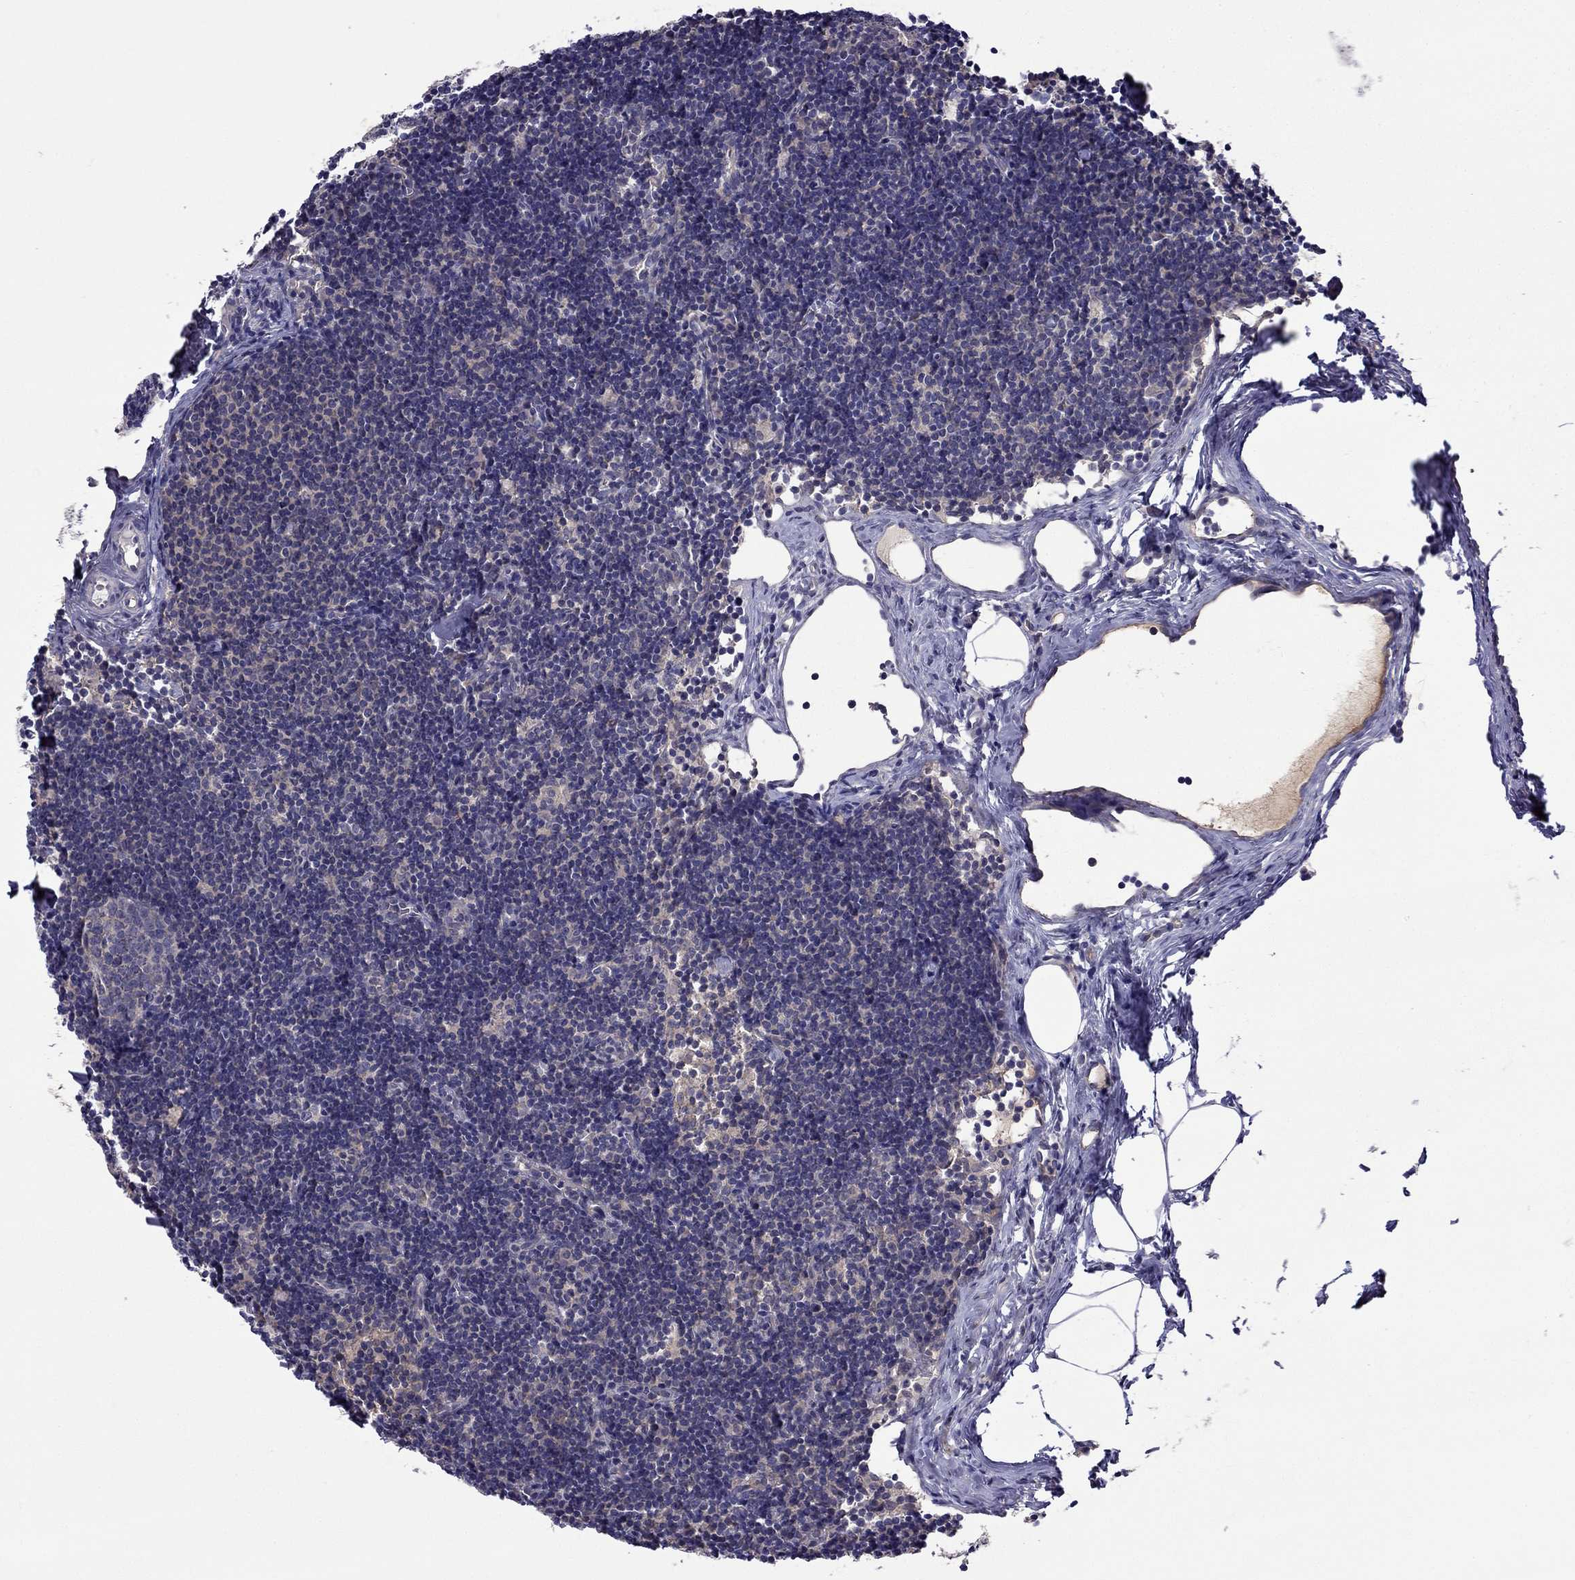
{"staining": {"intensity": "negative", "quantity": "none", "location": "none"}, "tissue": "lymph node", "cell_type": "Germinal center cells", "image_type": "normal", "snomed": [{"axis": "morphology", "description": "Normal tissue, NOS"}, {"axis": "topography", "description": "Lymph node"}], "caption": "IHC histopathology image of unremarkable human lymph node stained for a protein (brown), which reveals no staining in germinal center cells.", "gene": "SCNN1D", "patient": {"sex": "female", "age": 42}}